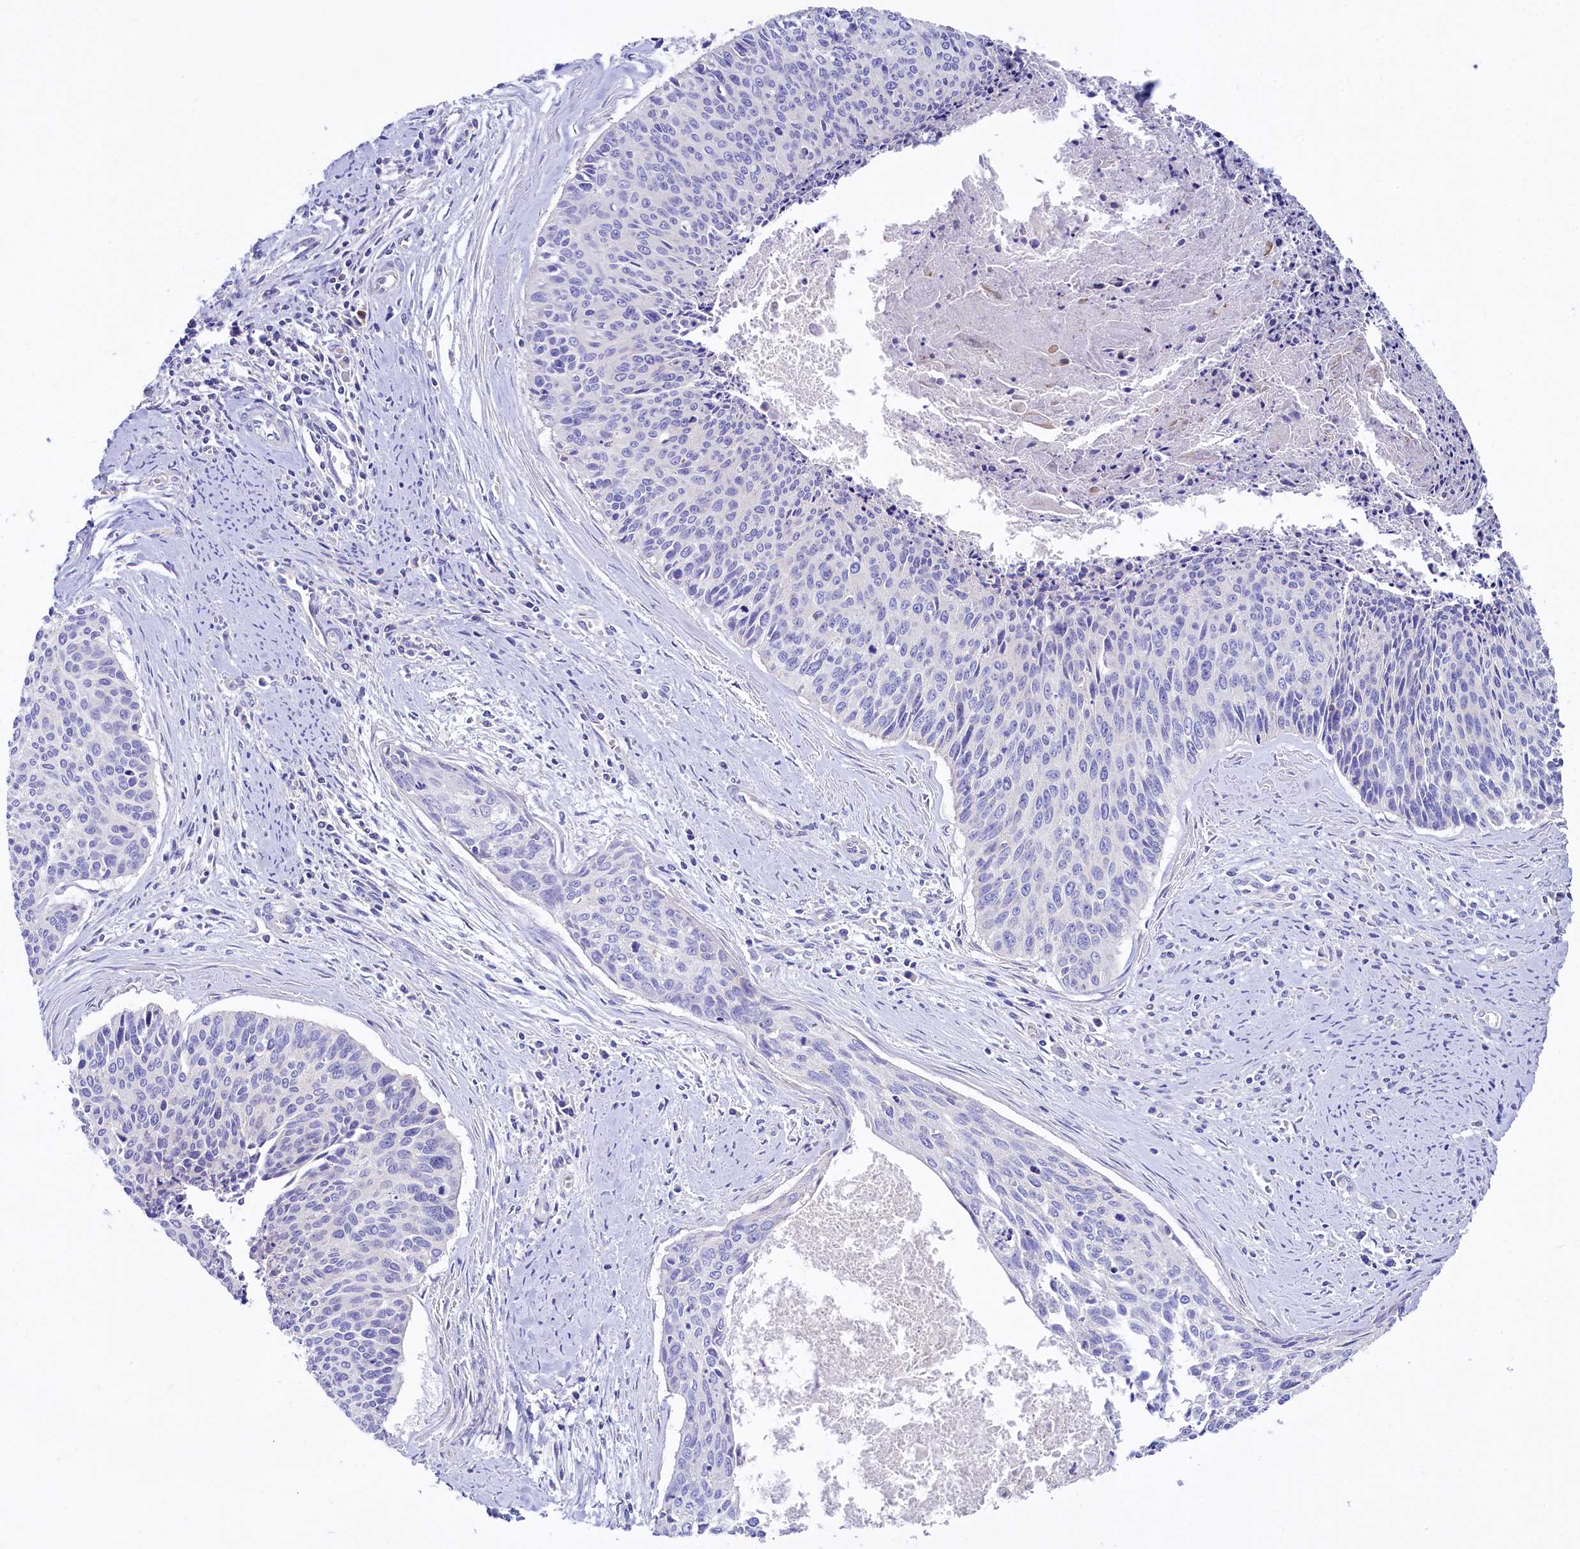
{"staining": {"intensity": "negative", "quantity": "none", "location": "none"}, "tissue": "cervical cancer", "cell_type": "Tumor cells", "image_type": "cancer", "snomed": [{"axis": "morphology", "description": "Squamous cell carcinoma, NOS"}, {"axis": "topography", "description": "Cervix"}], "caption": "Cervical squamous cell carcinoma was stained to show a protein in brown. There is no significant staining in tumor cells.", "gene": "VPS26B", "patient": {"sex": "female", "age": 55}}